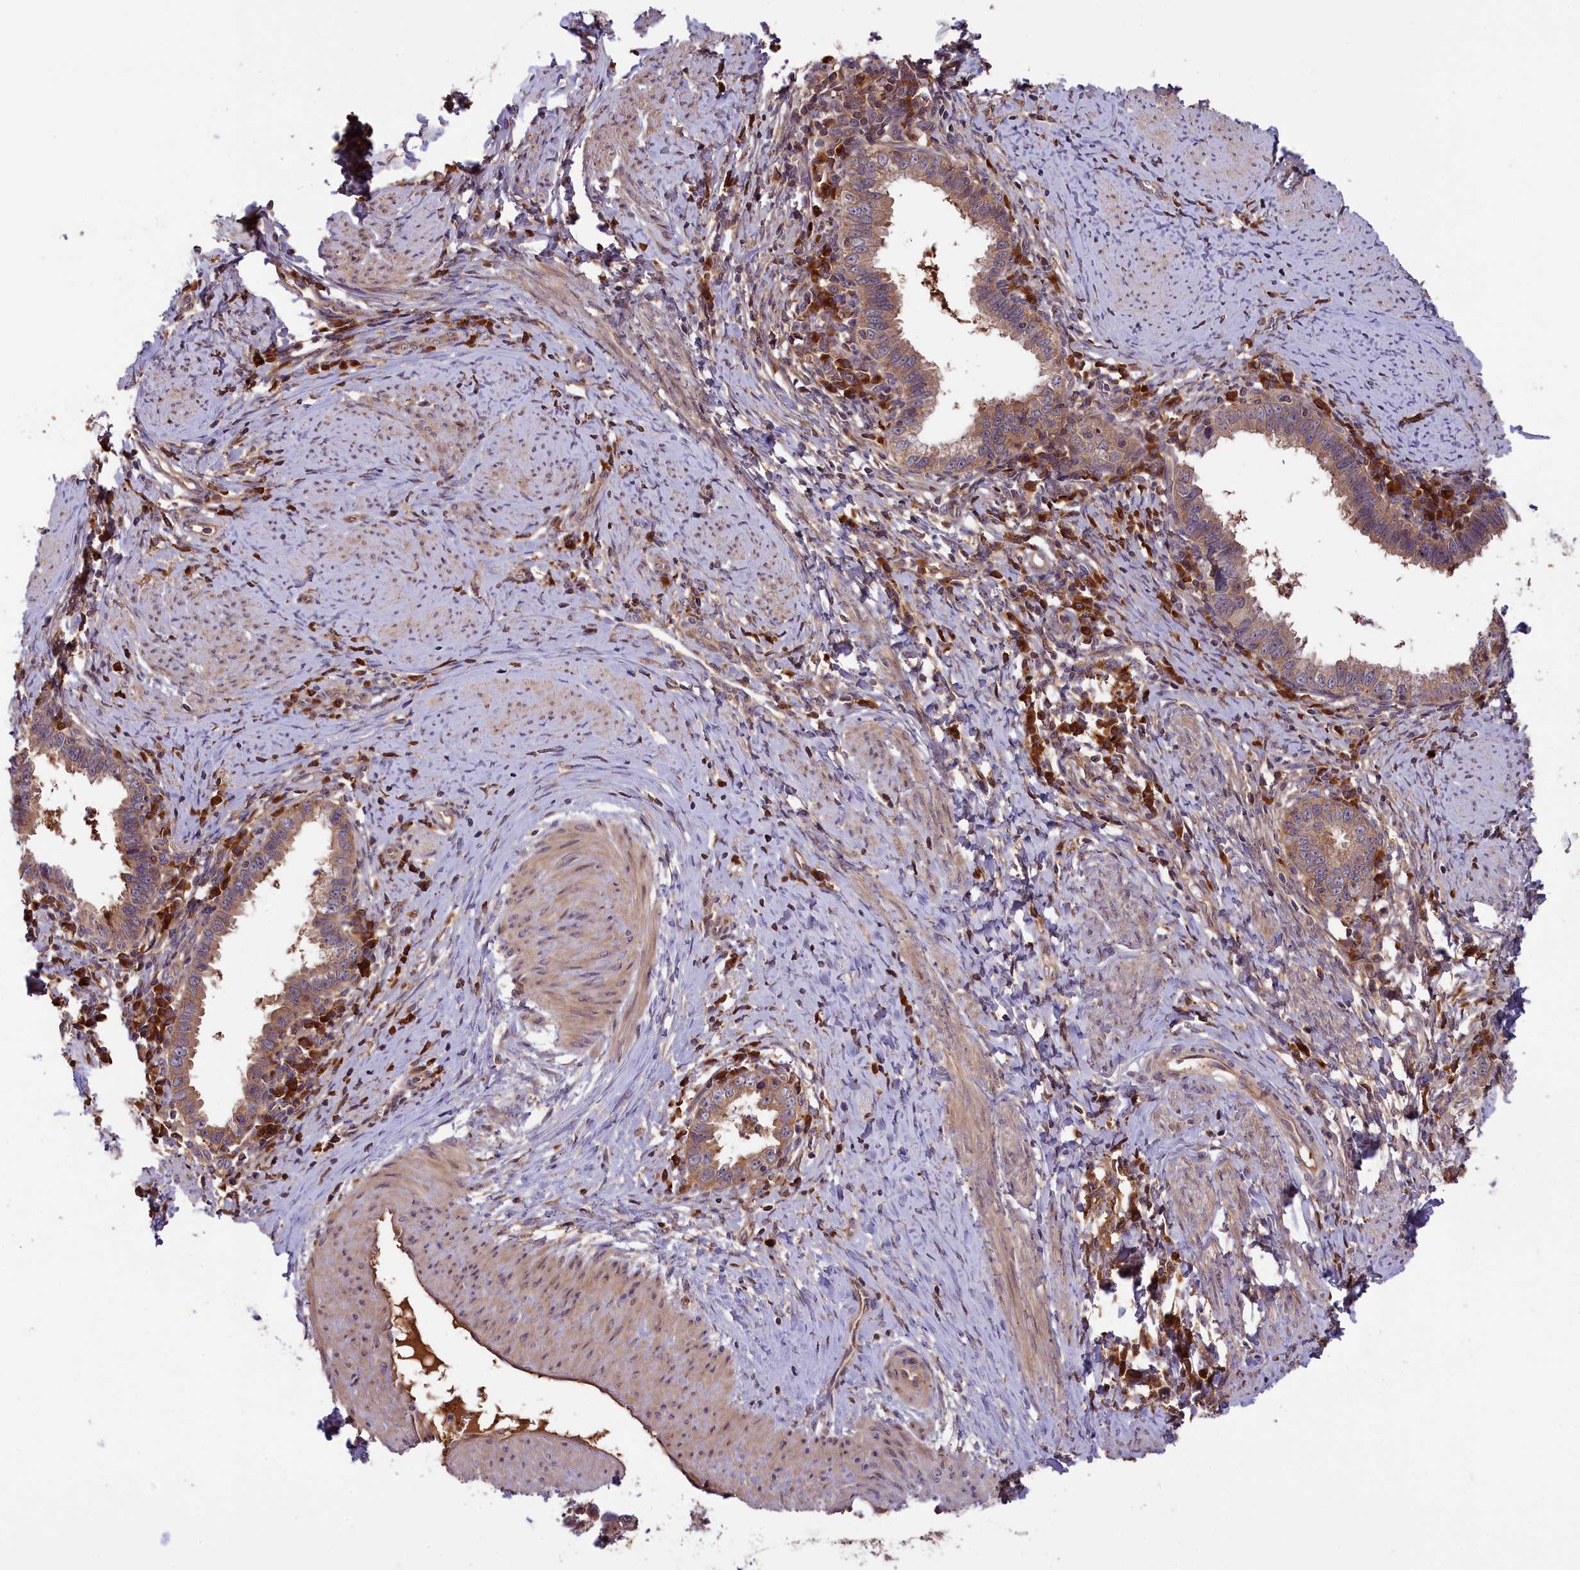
{"staining": {"intensity": "weak", "quantity": ">75%", "location": "cytoplasmic/membranous"}, "tissue": "cervical cancer", "cell_type": "Tumor cells", "image_type": "cancer", "snomed": [{"axis": "morphology", "description": "Adenocarcinoma, NOS"}, {"axis": "topography", "description": "Cervix"}], "caption": "Human cervical adenocarcinoma stained with a protein marker exhibits weak staining in tumor cells.", "gene": "SETD6", "patient": {"sex": "female", "age": 36}}